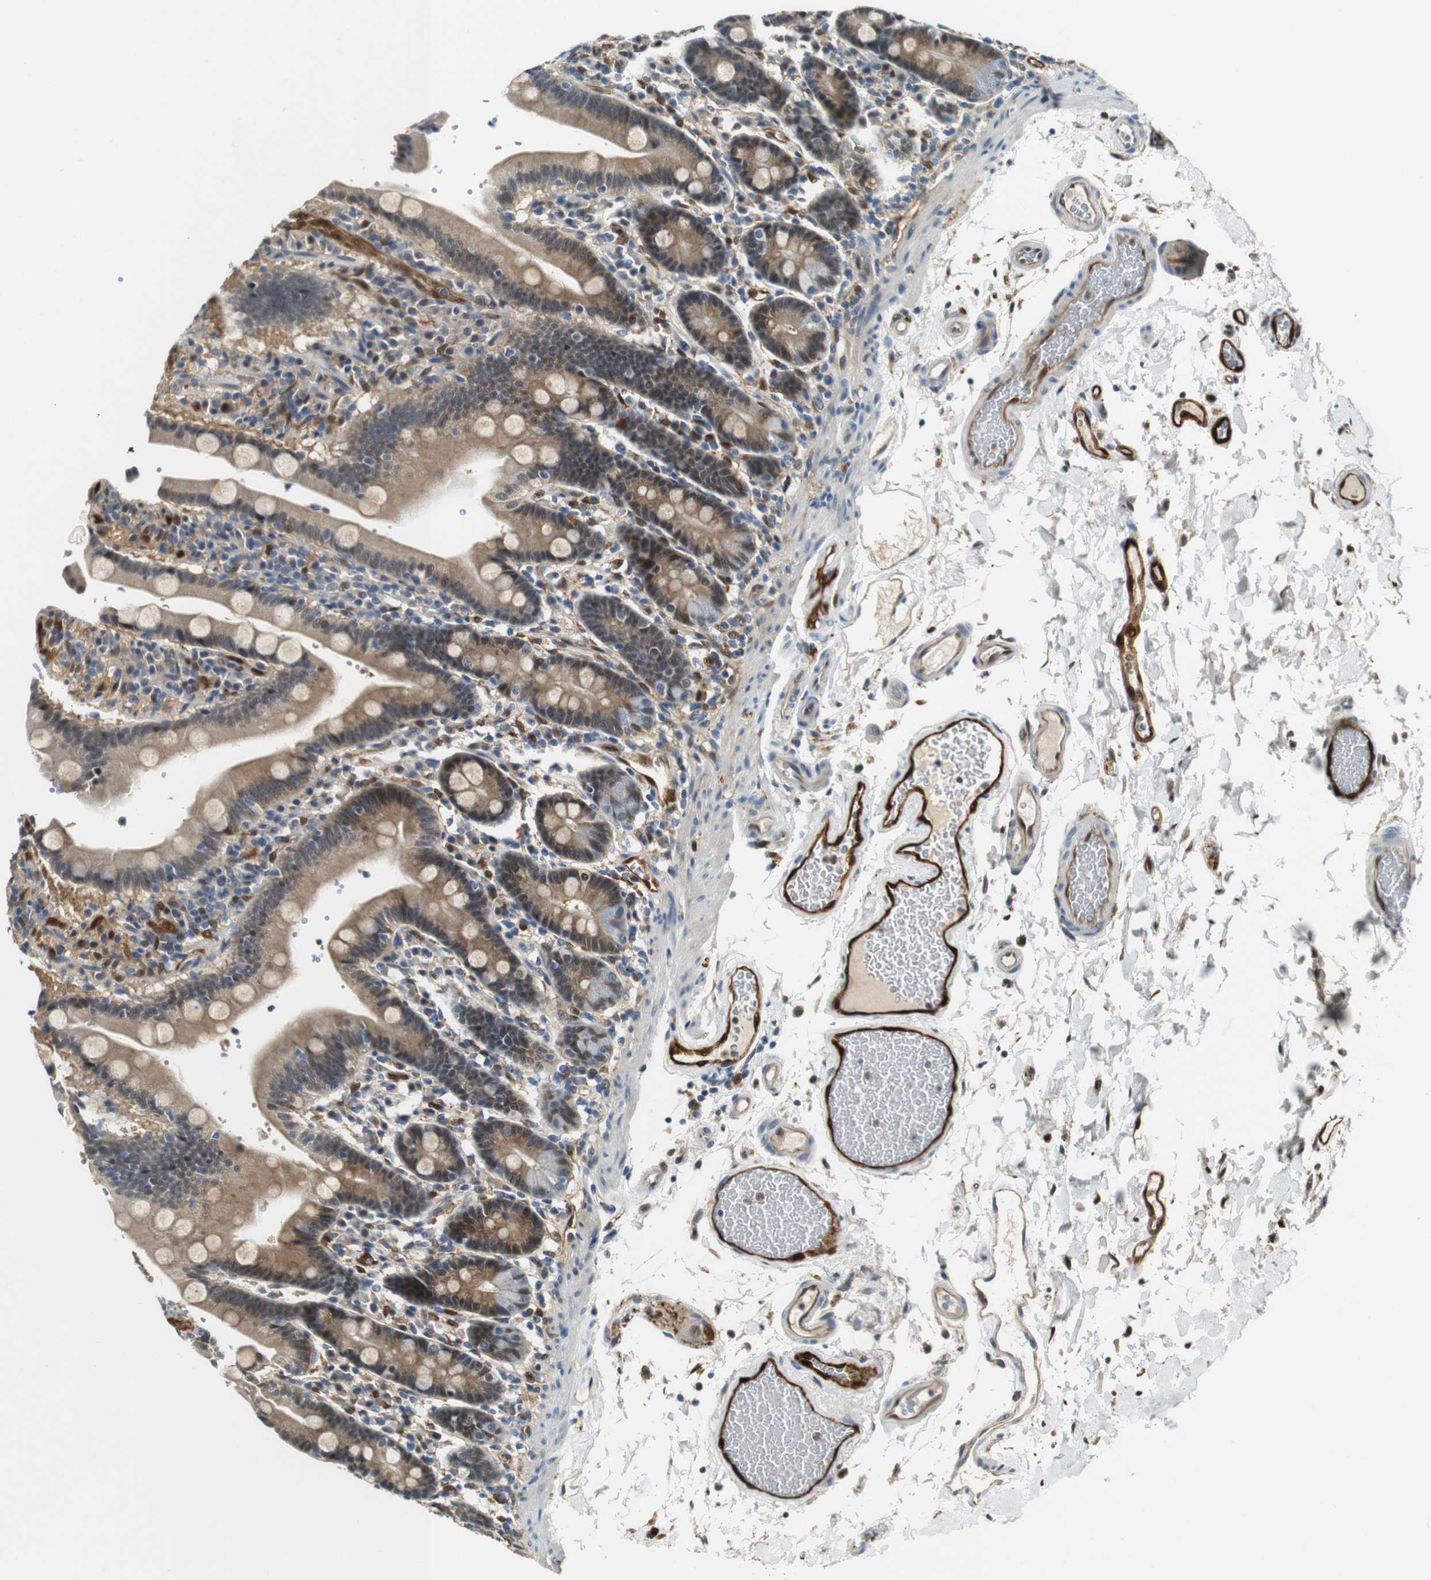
{"staining": {"intensity": "weak", "quantity": "25%-75%", "location": "cytoplasmic/membranous,nuclear"}, "tissue": "duodenum", "cell_type": "Glandular cells", "image_type": "normal", "snomed": [{"axis": "morphology", "description": "Normal tissue, NOS"}, {"axis": "topography", "description": "Small intestine, NOS"}], "caption": "Protein expression by immunohistochemistry displays weak cytoplasmic/membranous,nuclear staining in about 25%-75% of glandular cells in benign duodenum.", "gene": "LXN", "patient": {"sex": "female", "age": 71}}